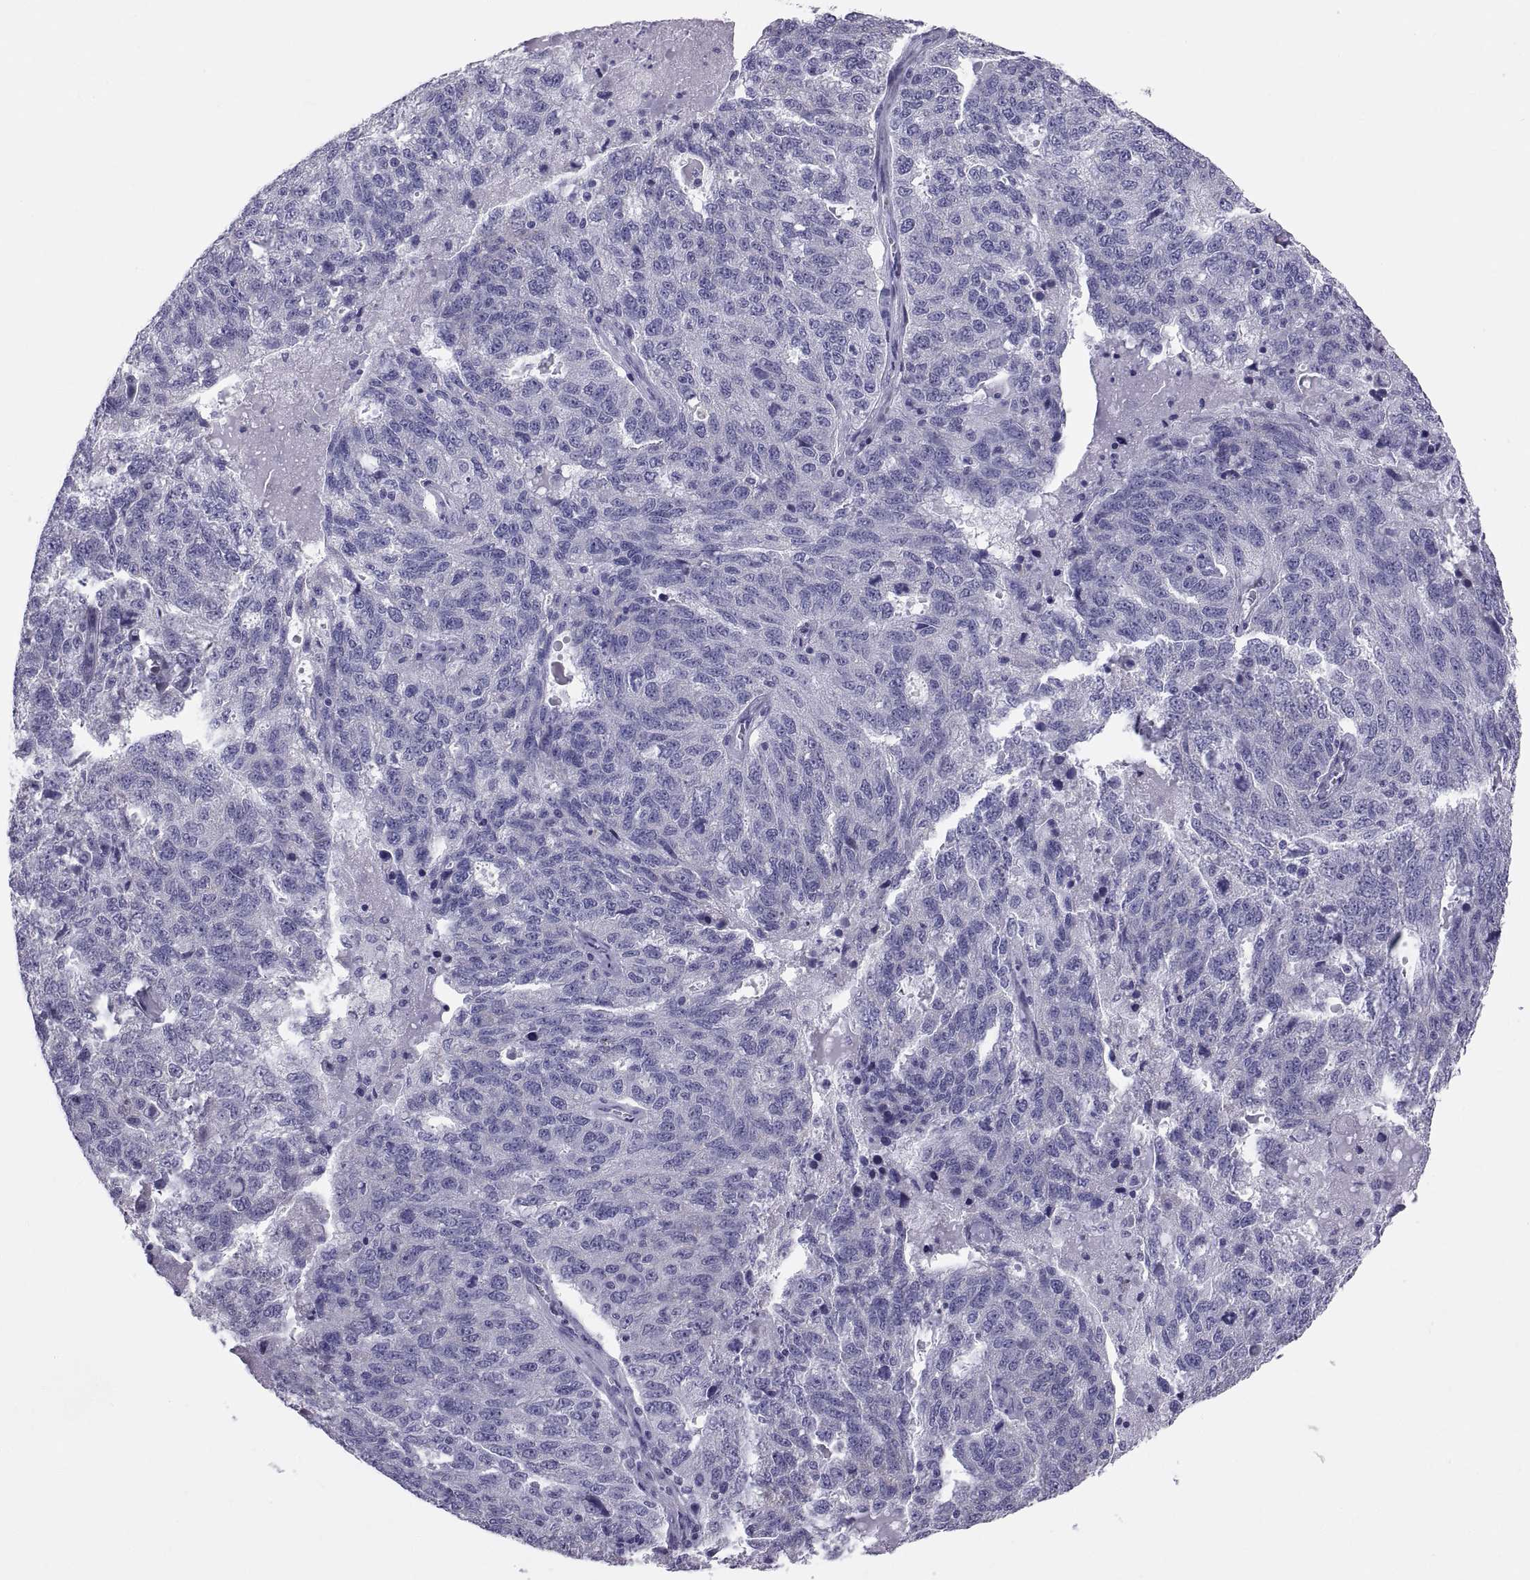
{"staining": {"intensity": "negative", "quantity": "none", "location": "none"}, "tissue": "ovarian cancer", "cell_type": "Tumor cells", "image_type": "cancer", "snomed": [{"axis": "morphology", "description": "Cystadenocarcinoma, serous, NOS"}, {"axis": "topography", "description": "Ovary"}], "caption": "A photomicrograph of ovarian cancer (serous cystadenocarcinoma) stained for a protein exhibits no brown staining in tumor cells.", "gene": "FAM170A", "patient": {"sex": "female", "age": 71}}